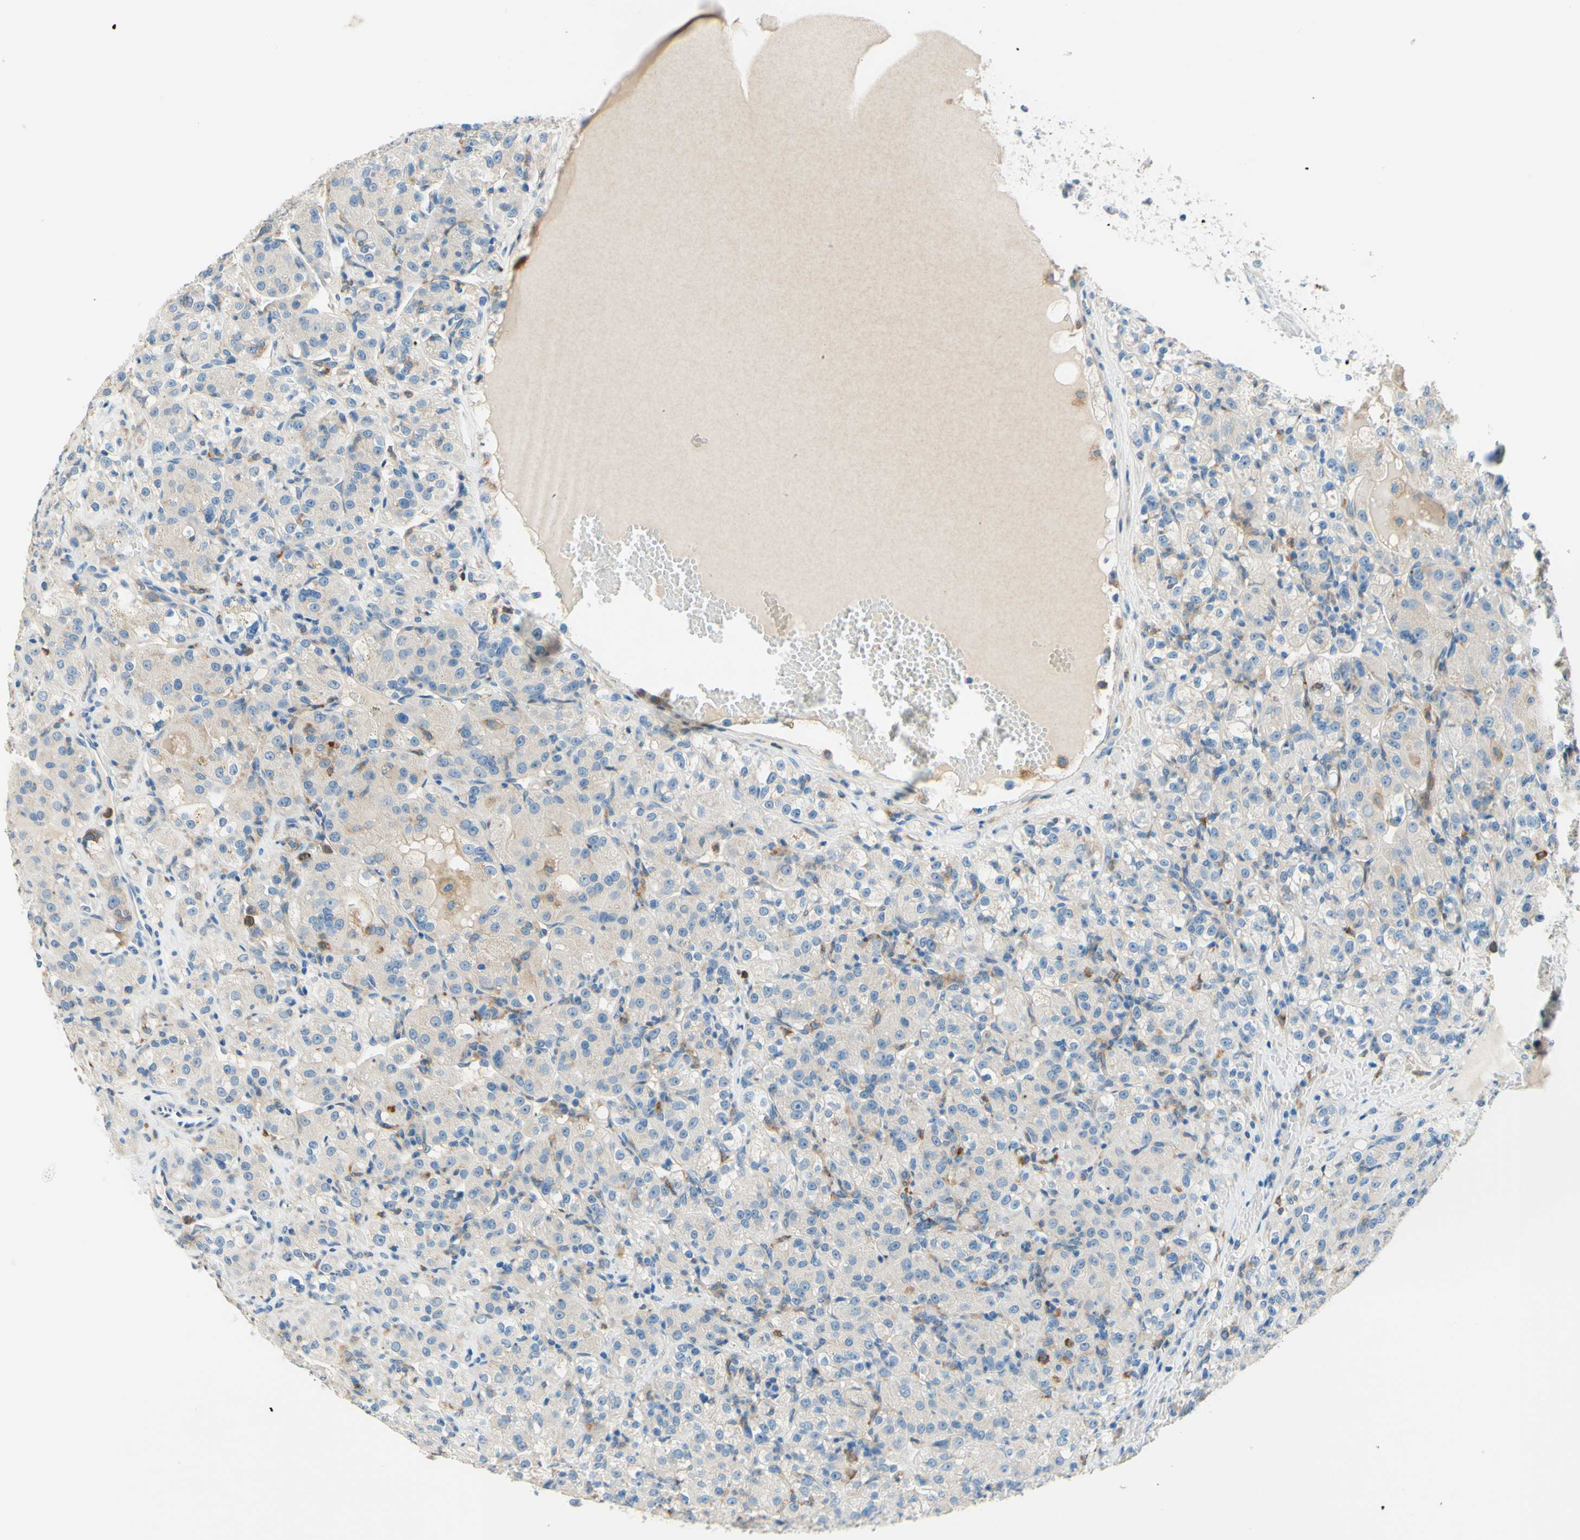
{"staining": {"intensity": "weak", "quantity": "<25%", "location": "cytoplasmic/membranous"}, "tissue": "renal cancer", "cell_type": "Tumor cells", "image_type": "cancer", "snomed": [{"axis": "morphology", "description": "Adenocarcinoma, NOS"}, {"axis": "topography", "description": "Kidney"}], "caption": "This is an IHC photomicrograph of human adenocarcinoma (renal). There is no staining in tumor cells.", "gene": "SIGLEC9", "patient": {"sex": "male", "age": 61}}